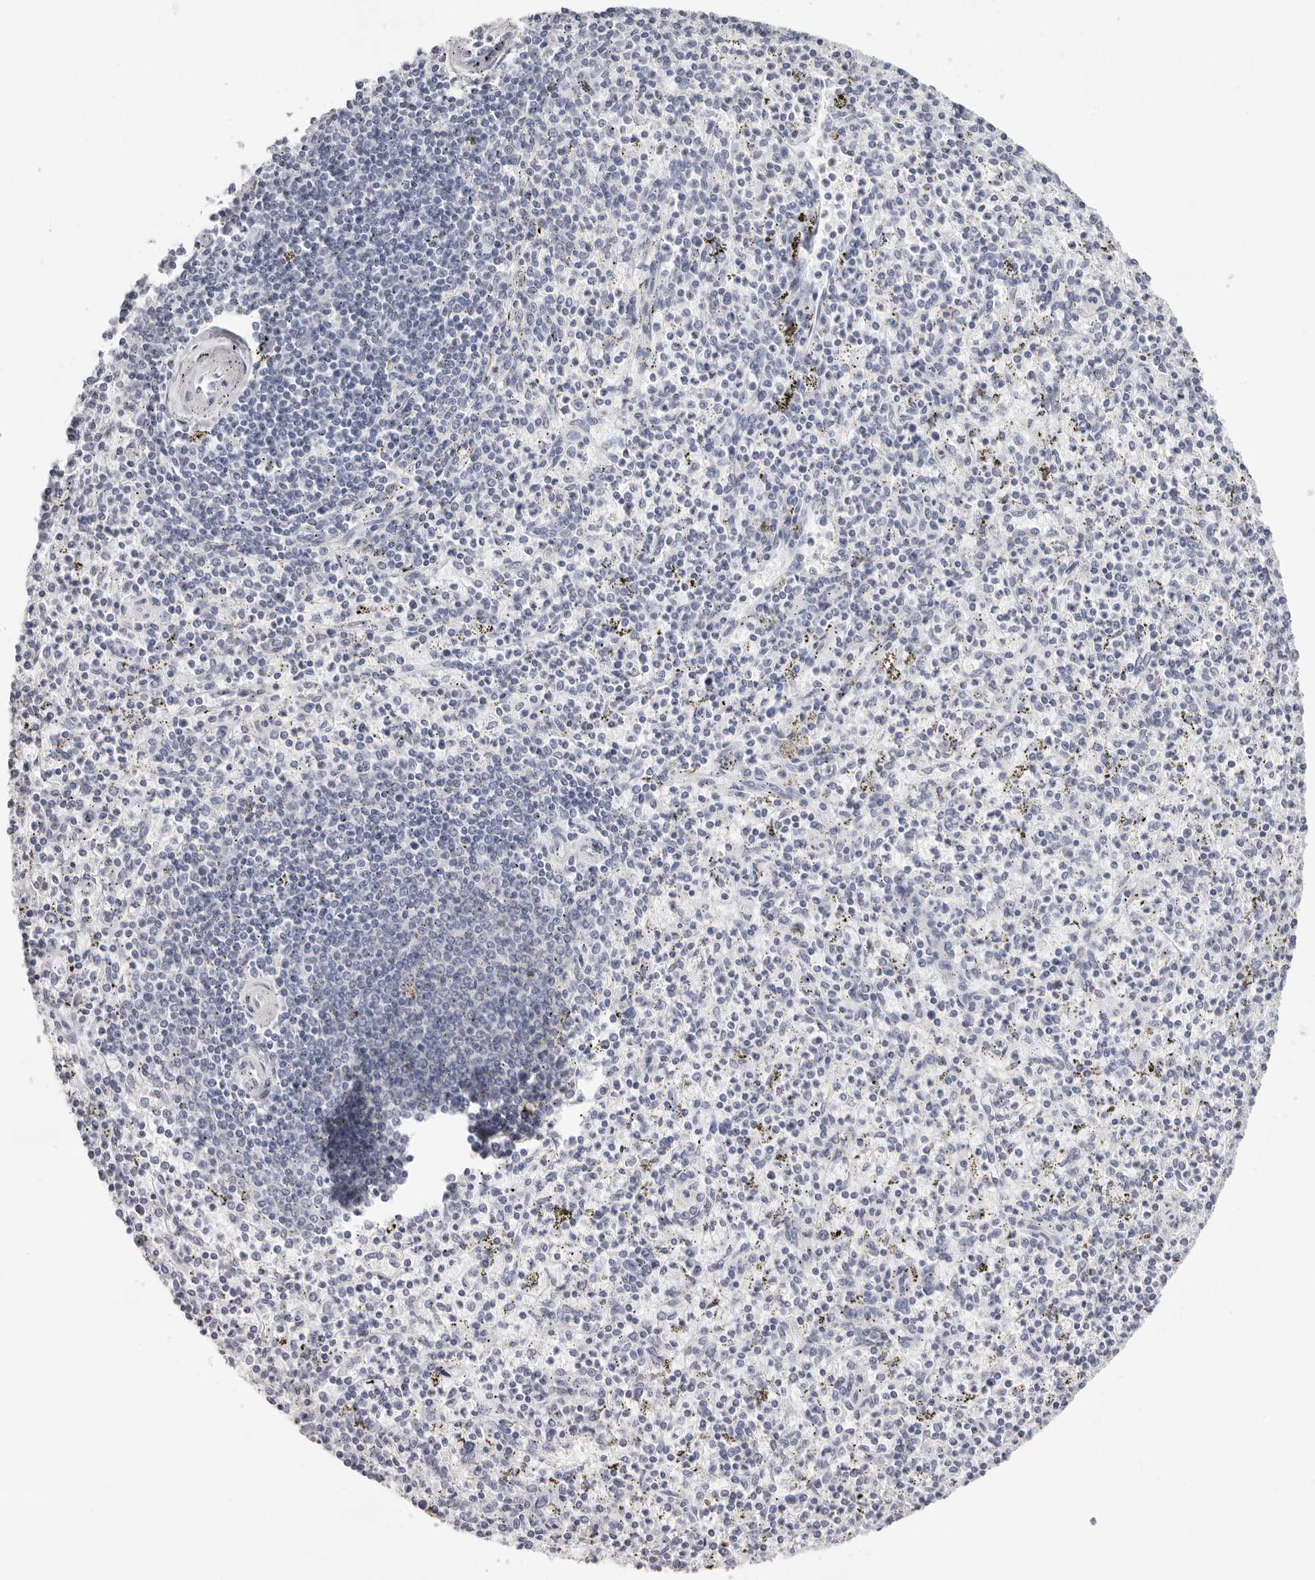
{"staining": {"intensity": "negative", "quantity": "none", "location": "none"}, "tissue": "spleen", "cell_type": "Cells in red pulp", "image_type": "normal", "snomed": [{"axis": "morphology", "description": "Normal tissue, NOS"}, {"axis": "topography", "description": "Spleen"}], "caption": "Cells in red pulp show no significant protein expression in benign spleen. The staining was performed using DAB (3,3'-diaminobenzidine) to visualize the protein expression in brown, while the nuclei were stained in blue with hematoxylin (Magnification: 20x).", "gene": "INSL3", "patient": {"sex": "male", "age": 72}}